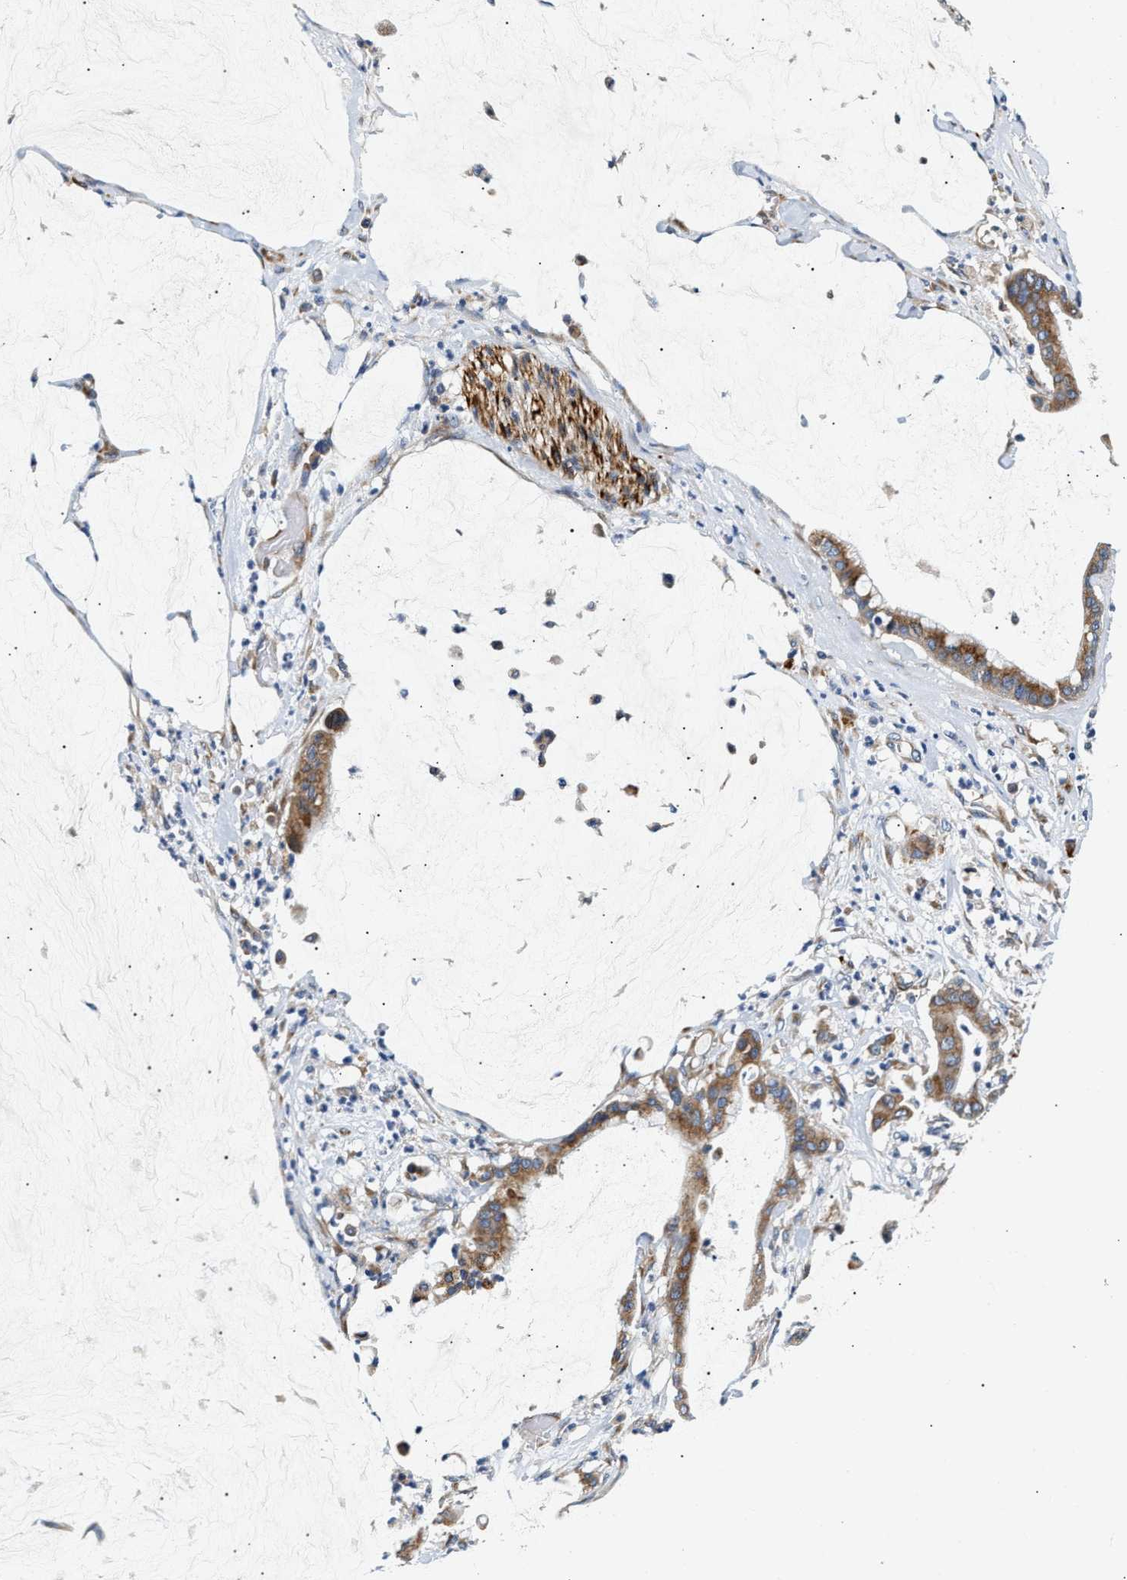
{"staining": {"intensity": "moderate", "quantity": ">75%", "location": "cytoplasmic/membranous"}, "tissue": "pancreatic cancer", "cell_type": "Tumor cells", "image_type": "cancer", "snomed": [{"axis": "morphology", "description": "Adenocarcinoma, NOS"}, {"axis": "topography", "description": "Pancreas"}], "caption": "Moderate cytoplasmic/membranous expression for a protein is seen in about >75% of tumor cells of pancreatic cancer using IHC.", "gene": "IFT74", "patient": {"sex": "male", "age": 41}}